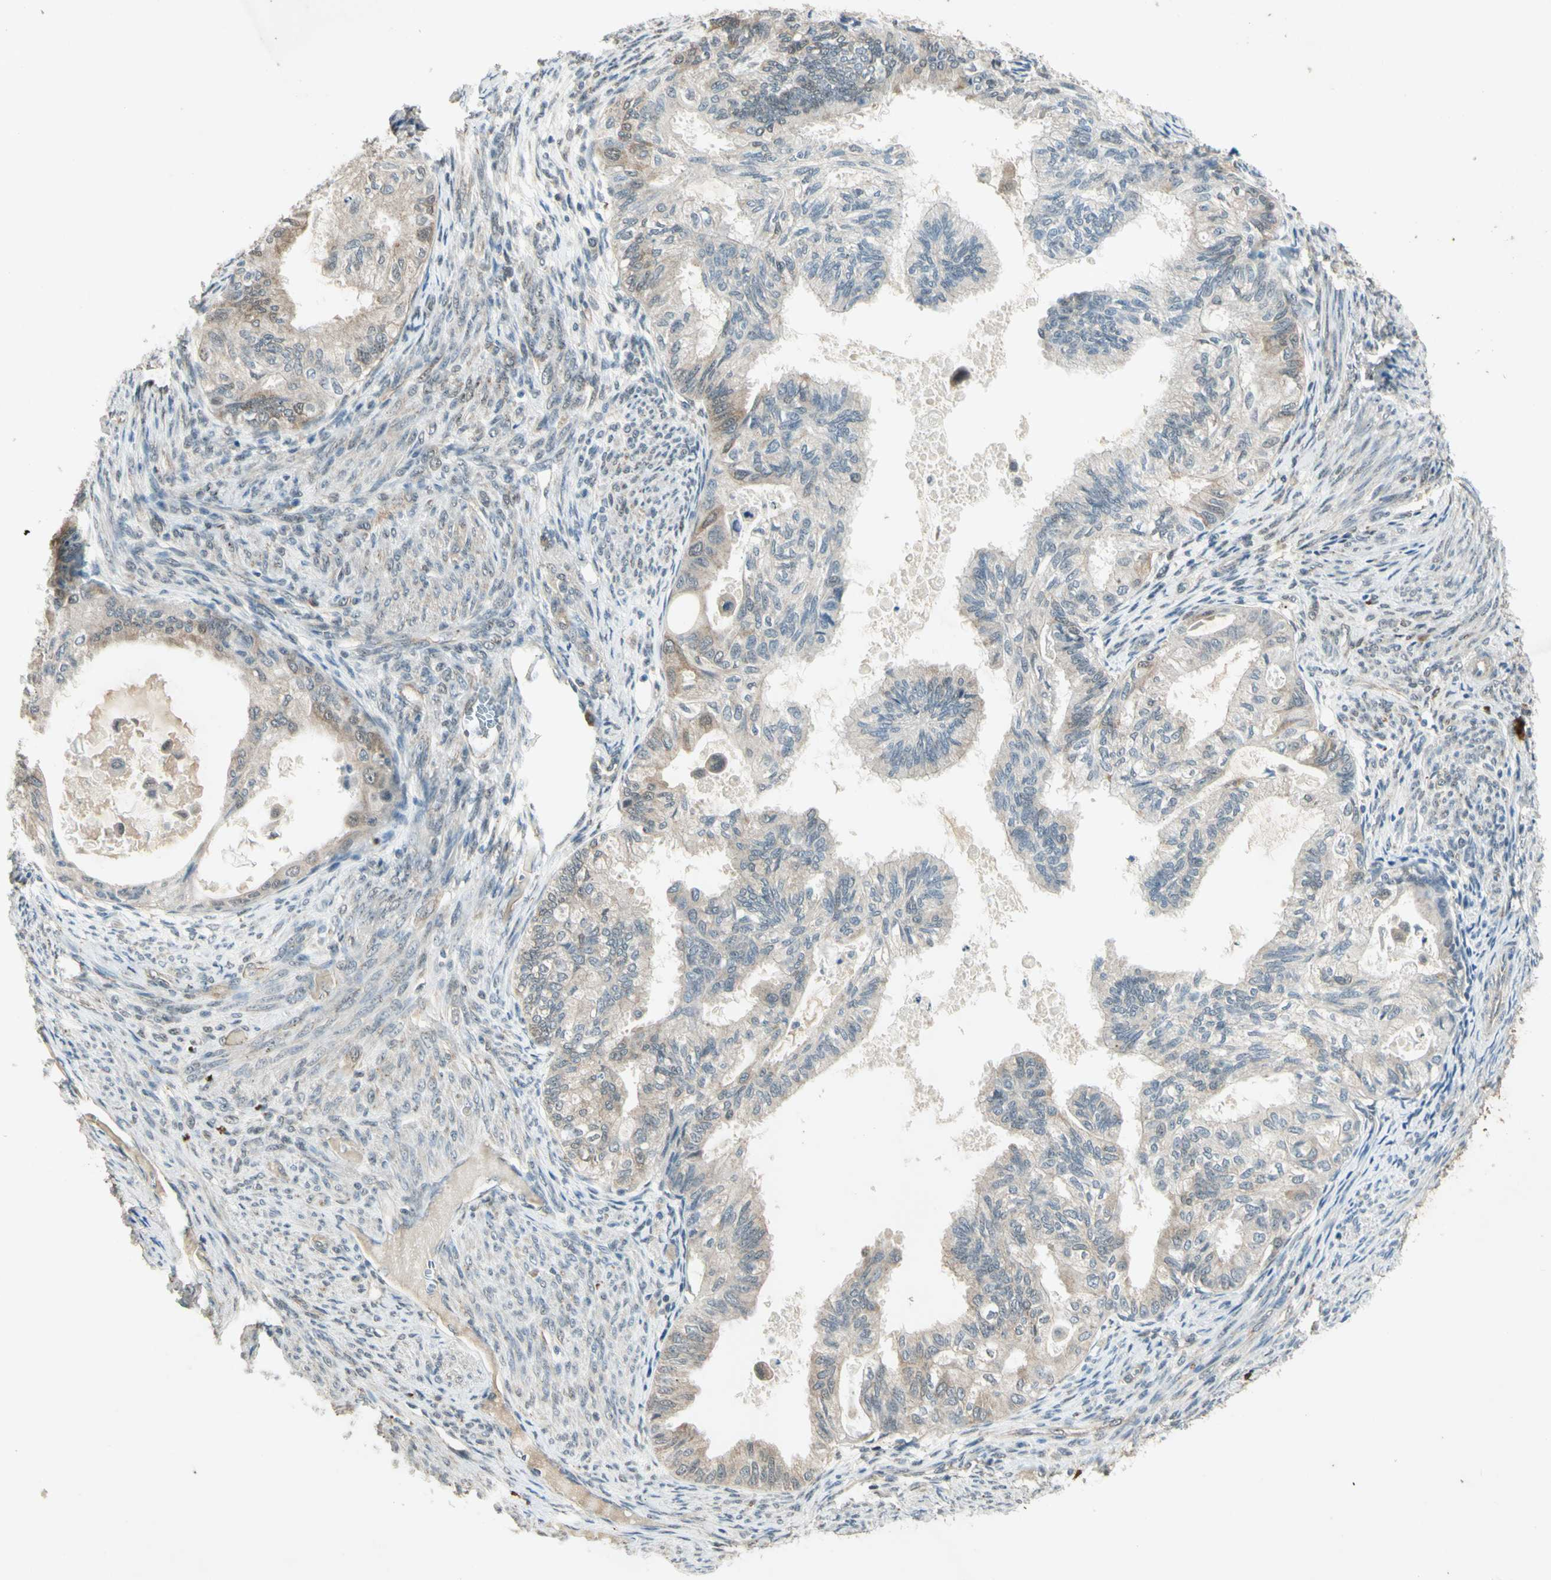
{"staining": {"intensity": "moderate", "quantity": ">75%", "location": "cytoplasmic/membranous,nuclear"}, "tissue": "cervical cancer", "cell_type": "Tumor cells", "image_type": "cancer", "snomed": [{"axis": "morphology", "description": "Normal tissue, NOS"}, {"axis": "morphology", "description": "Adenocarcinoma, NOS"}, {"axis": "topography", "description": "Cervix"}, {"axis": "topography", "description": "Endometrium"}], "caption": "Brown immunohistochemical staining in cervical cancer shows moderate cytoplasmic/membranous and nuclear expression in approximately >75% of tumor cells. Immunohistochemistry stains the protein in brown and the nuclei are stained blue.", "gene": "PSMD5", "patient": {"sex": "female", "age": 86}}